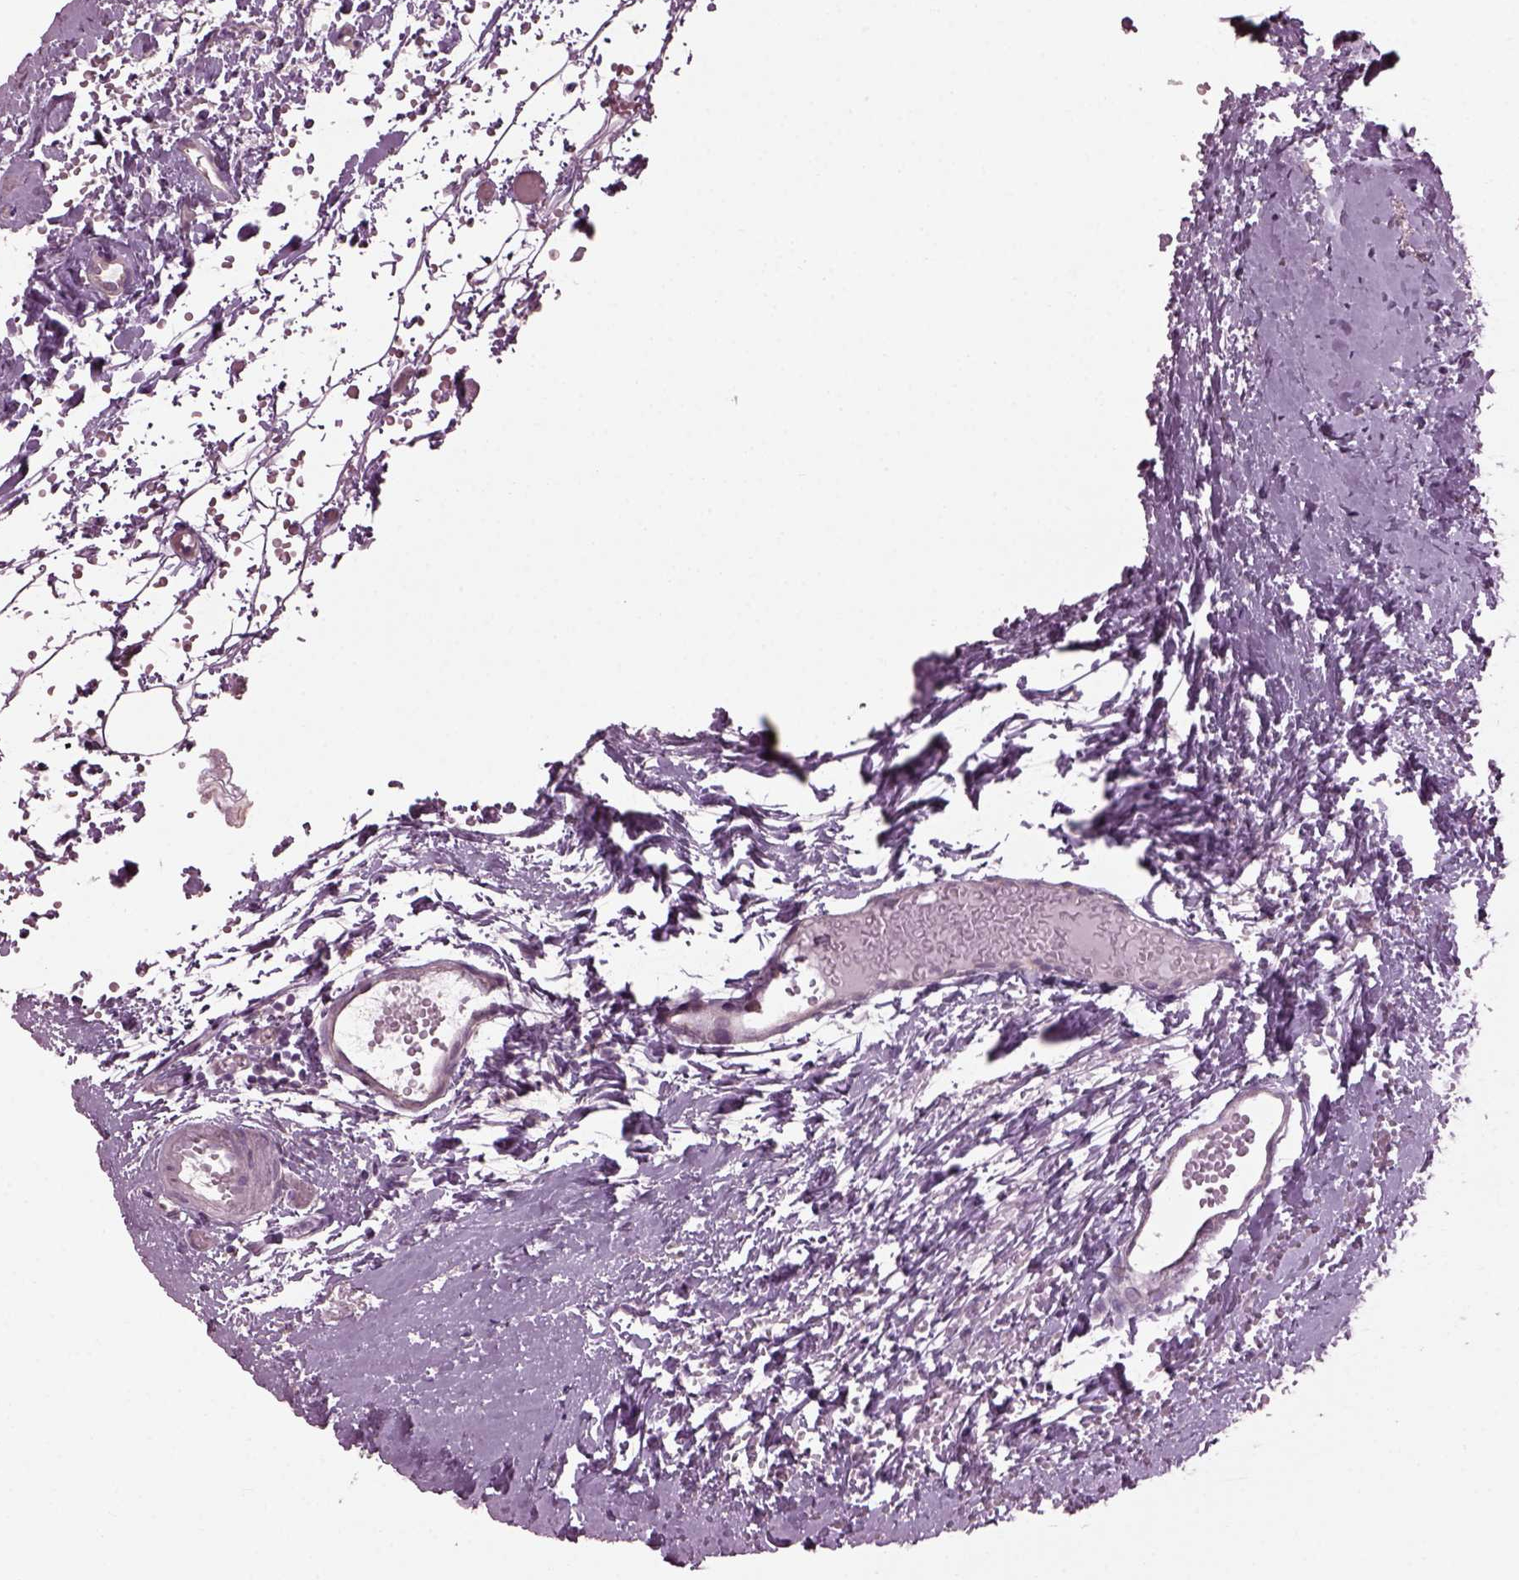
{"staining": {"intensity": "negative", "quantity": "none", "location": "none"}, "tissue": "ovary", "cell_type": "Follicle cells", "image_type": "normal", "snomed": [{"axis": "morphology", "description": "Normal tissue, NOS"}, {"axis": "topography", "description": "Ovary"}], "caption": "Ovary stained for a protein using IHC shows no positivity follicle cells.", "gene": "CABP5", "patient": {"sex": "female", "age": 46}}